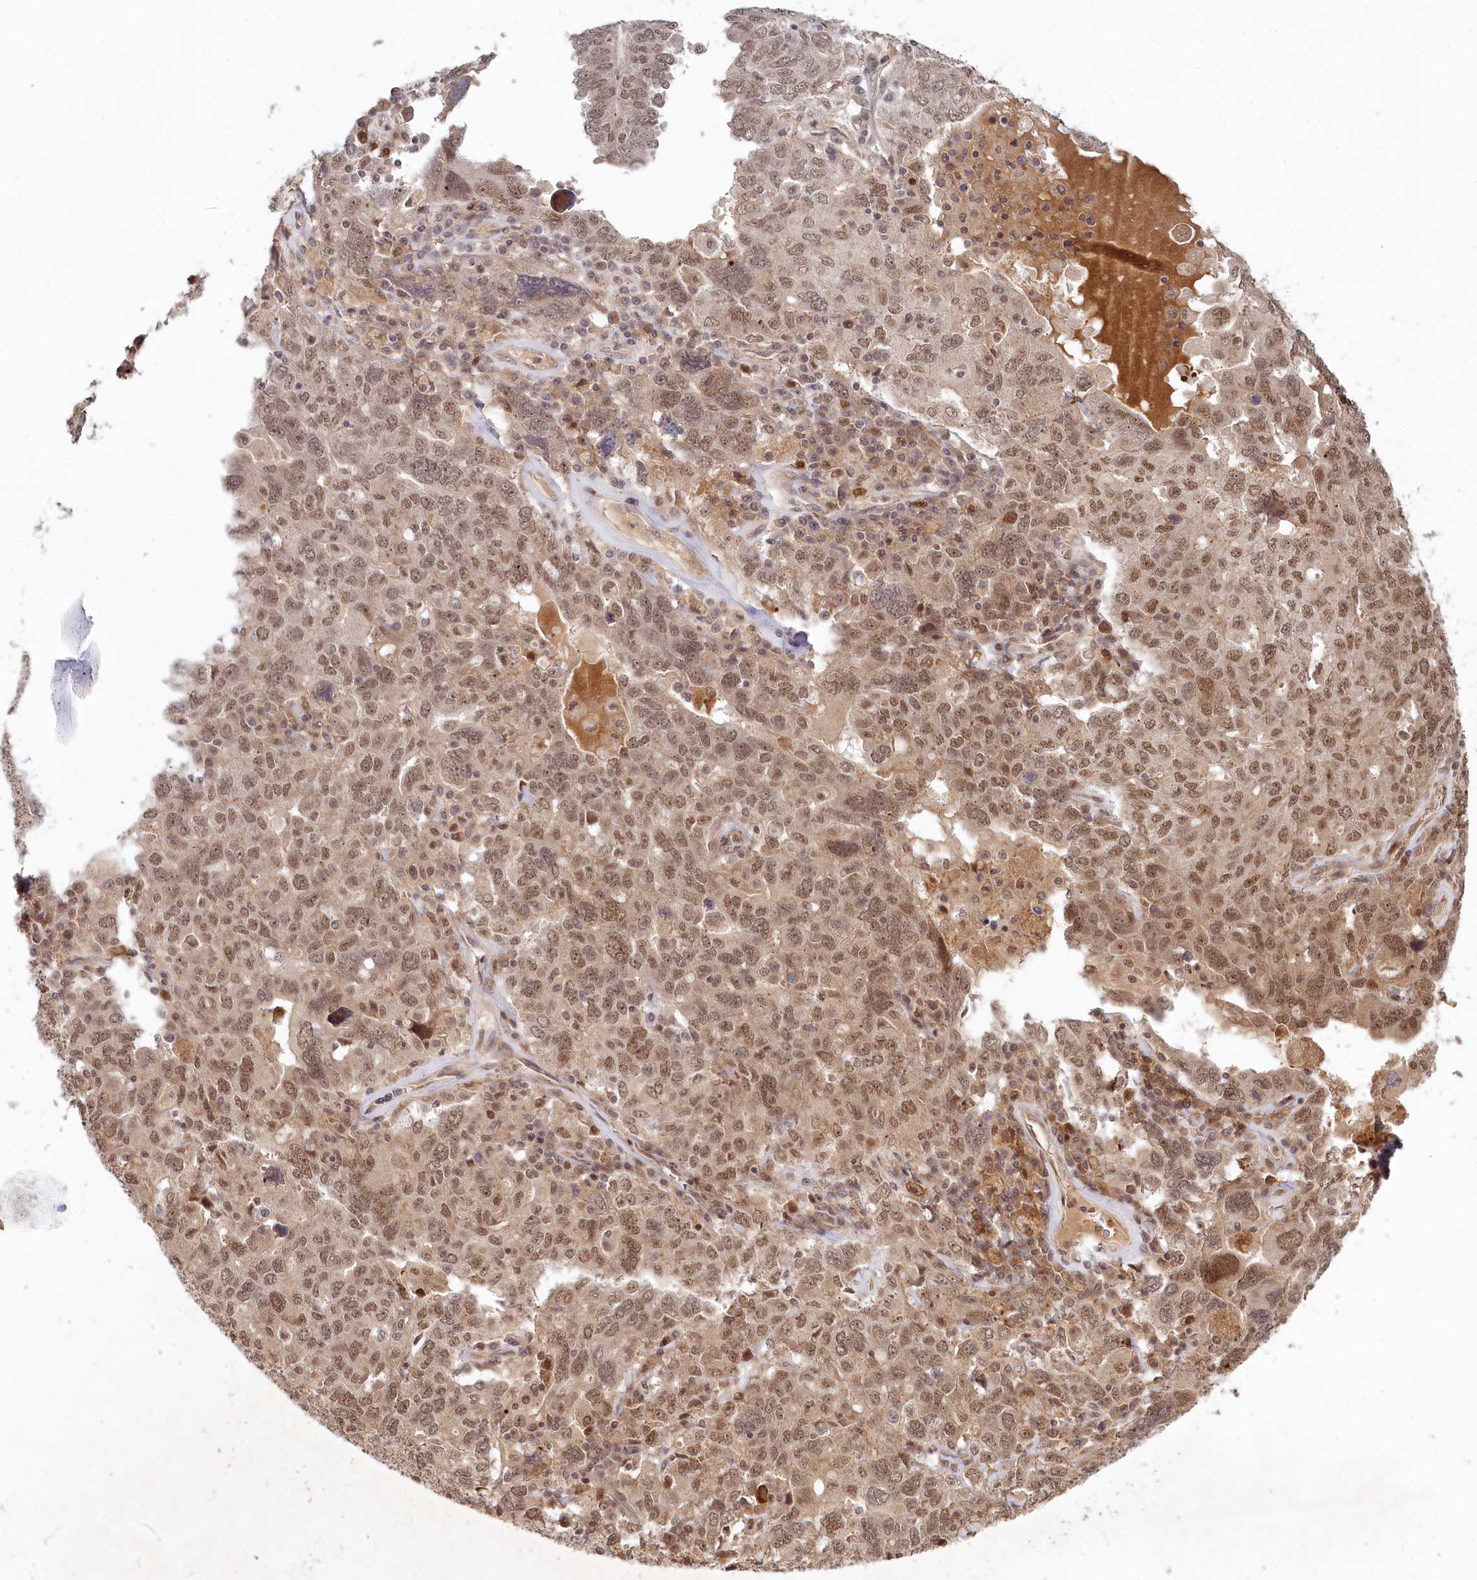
{"staining": {"intensity": "moderate", "quantity": ">75%", "location": "nuclear"}, "tissue": "ovarian cancer", "cell_type": "Tumor cells", "image_type": "cancer", "snomed": [{"axis": "morphology", "description": "Carcinoma, endometroid"}, {"axis": "topography", "description": "Ovary"}], "caption": "Immunohistochemical staining of human ovarian cancer displays moderate nuclear protein expression in about >75% of tumor cells. The staining is performed using DAB (3,3'-diaminobenzidine) brown chromogen to label protein expression. The nuclei are counter-stained blue using hematoxylin.", "gene": "WAPL", "patient": {"sex": "female", "age": 62}}